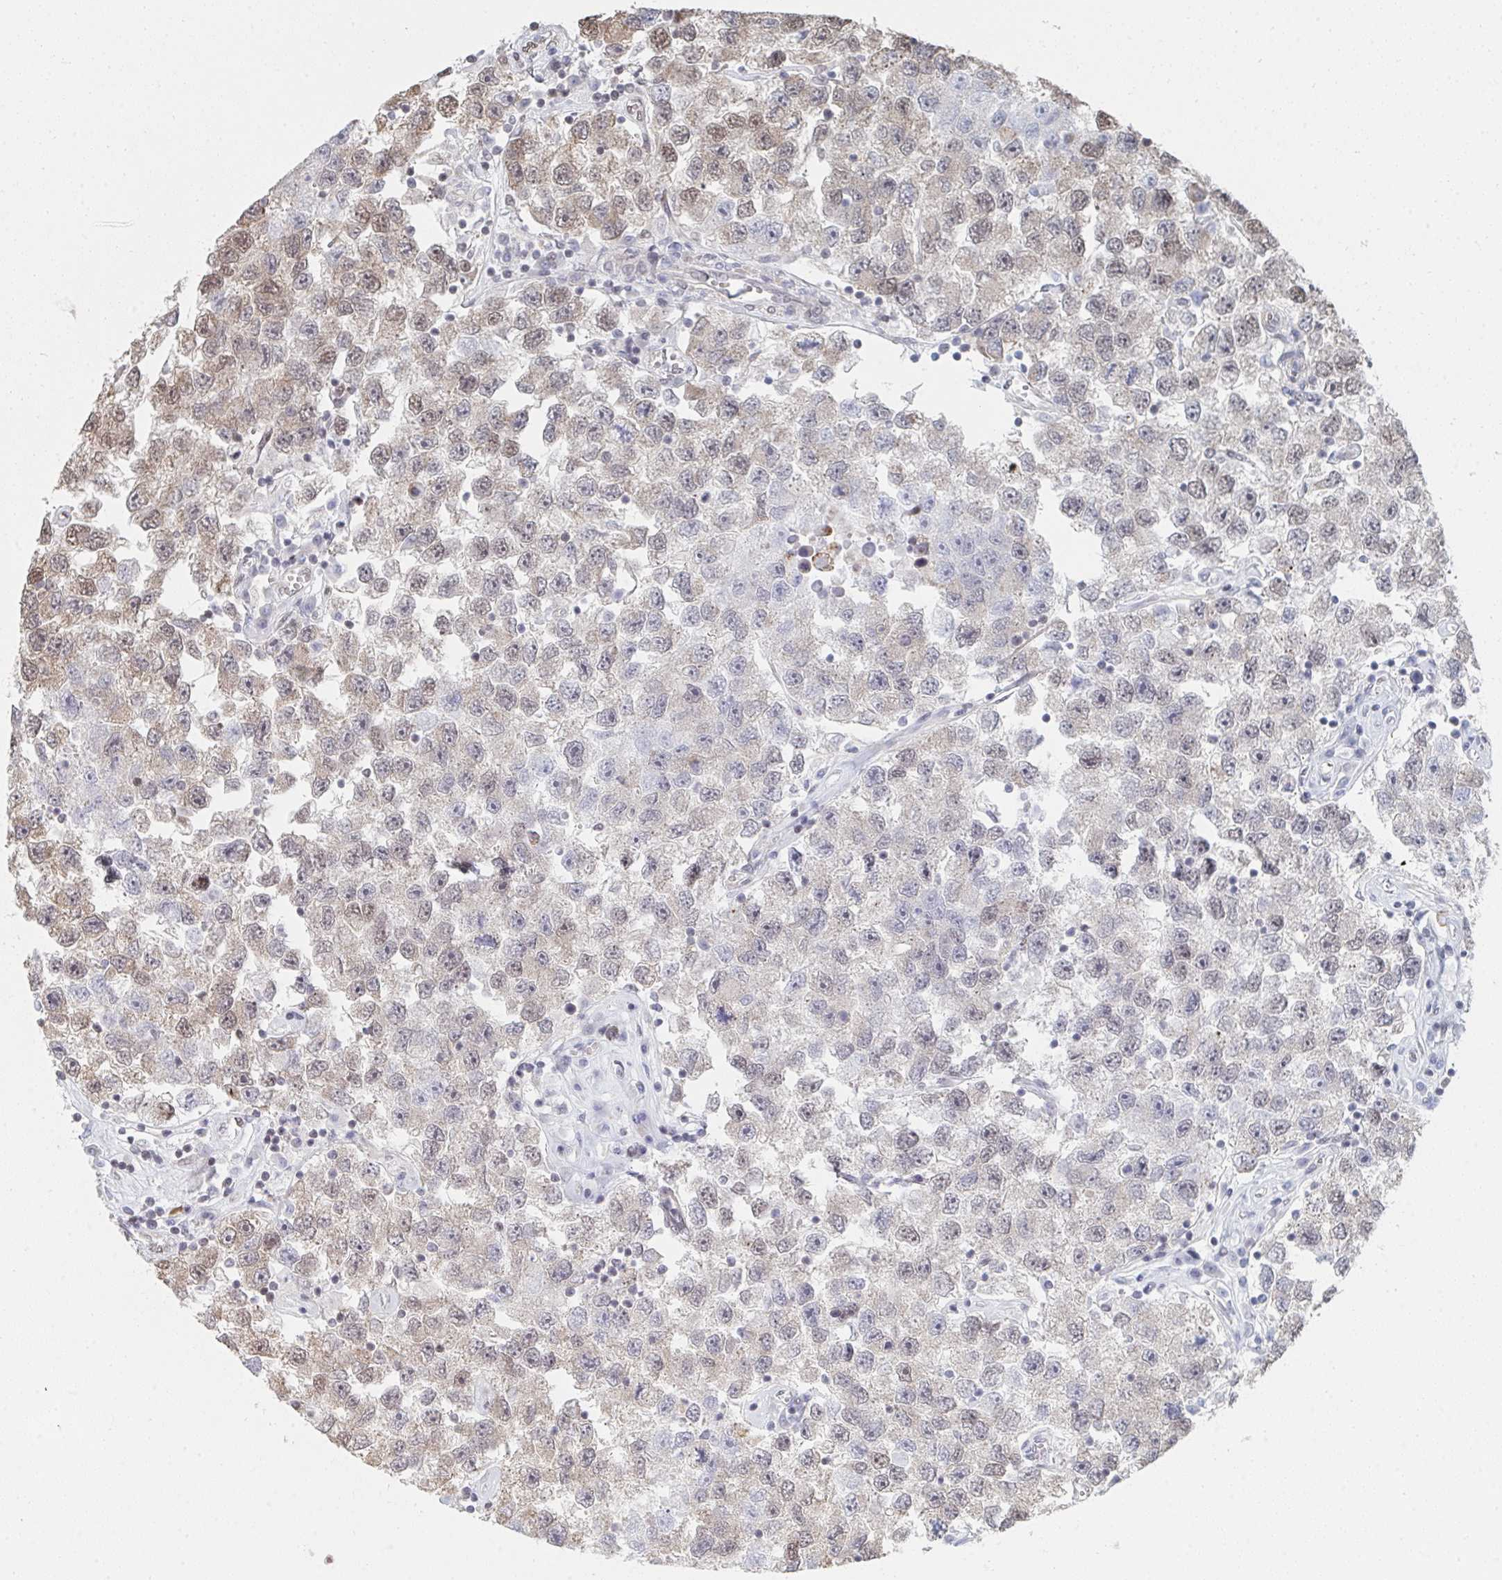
{"staining": {"intensity": "weak", "quantity": ">75%", "location": "nuclear"}, "tissue": "testis cancer", "cell_type": "Tumor cells", "image_type": "cancer", "snomed": [{"axis": "morphology", "description": "Seminoma, NOS"}, {"axis": "topography", "description": "Testis"}], "caption": "Immunohistochemistry (IHC) micrograph of human testis seminoma stained for a protein (brown), which demonstrates low levels of weak nuclear staining in about >75% of tumor cells.", "gene": "MBNL1", "patient": {"sex": "male", "age": 26}}